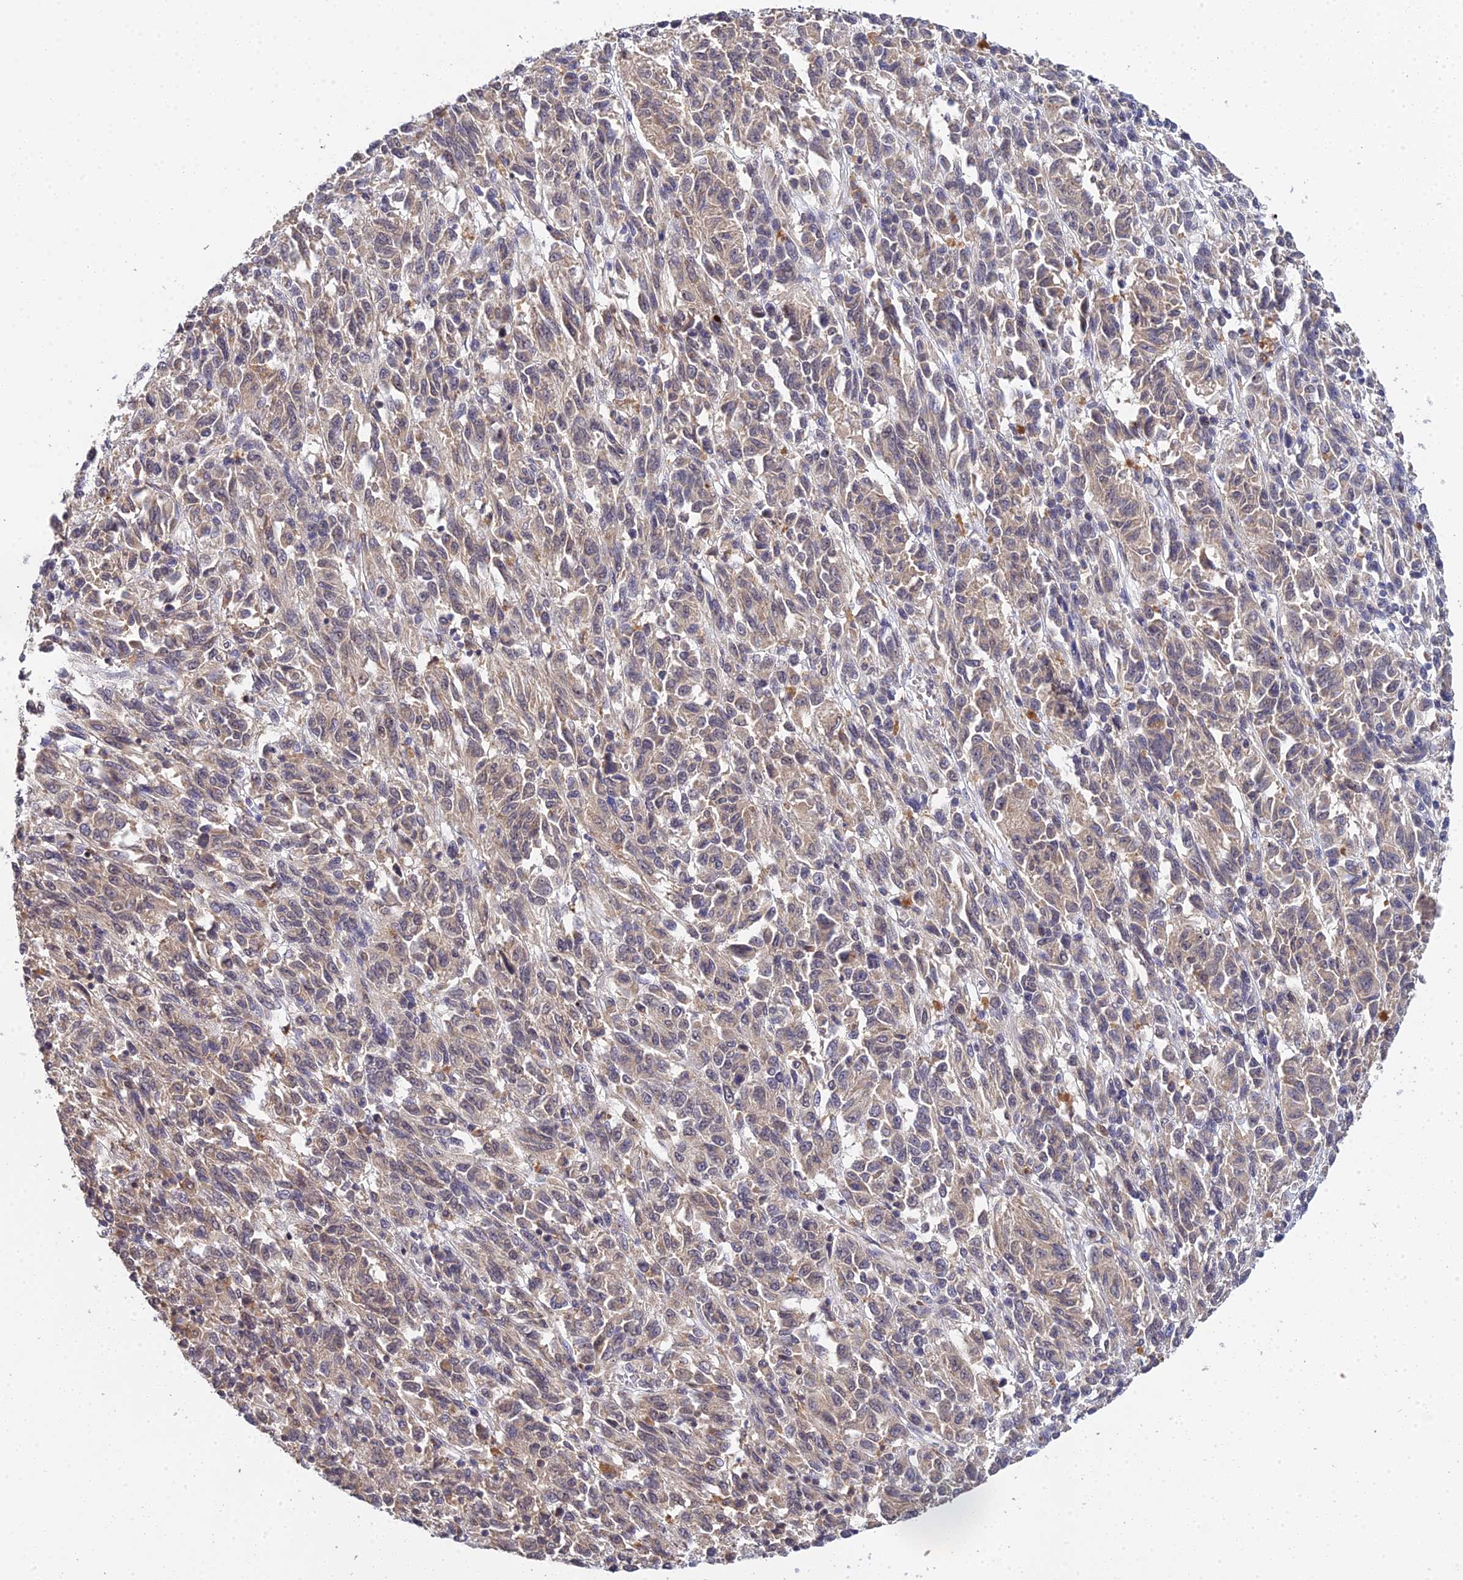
{"staining": {"intensity": "weak", "quantity": "25%-75%", "location": "cytoplasmic/membranous"}, "tissue": "melanoma", "cell_type": "Tumor cells", "image_type": "cancer", "snomed": [{"axis": "morphology", "description": "Malignant melanoma, Metastatic site"}, {"axis": "topography", "description": "Lung"}], "caption": "Immunohistochemical staining of malignant melanoma (metastatic site) exhibits weak cytoplasmic/membranous protein expression in about 25%-75% of tumor cells. (Stains: DAB (3,3'-diaminobenzidine) in brown, nuclei in blue, Microscopy: brightfield microscopy at high magnification).", "gene": "TPRX1", "patient": {"sex": "male", "age": 64}}